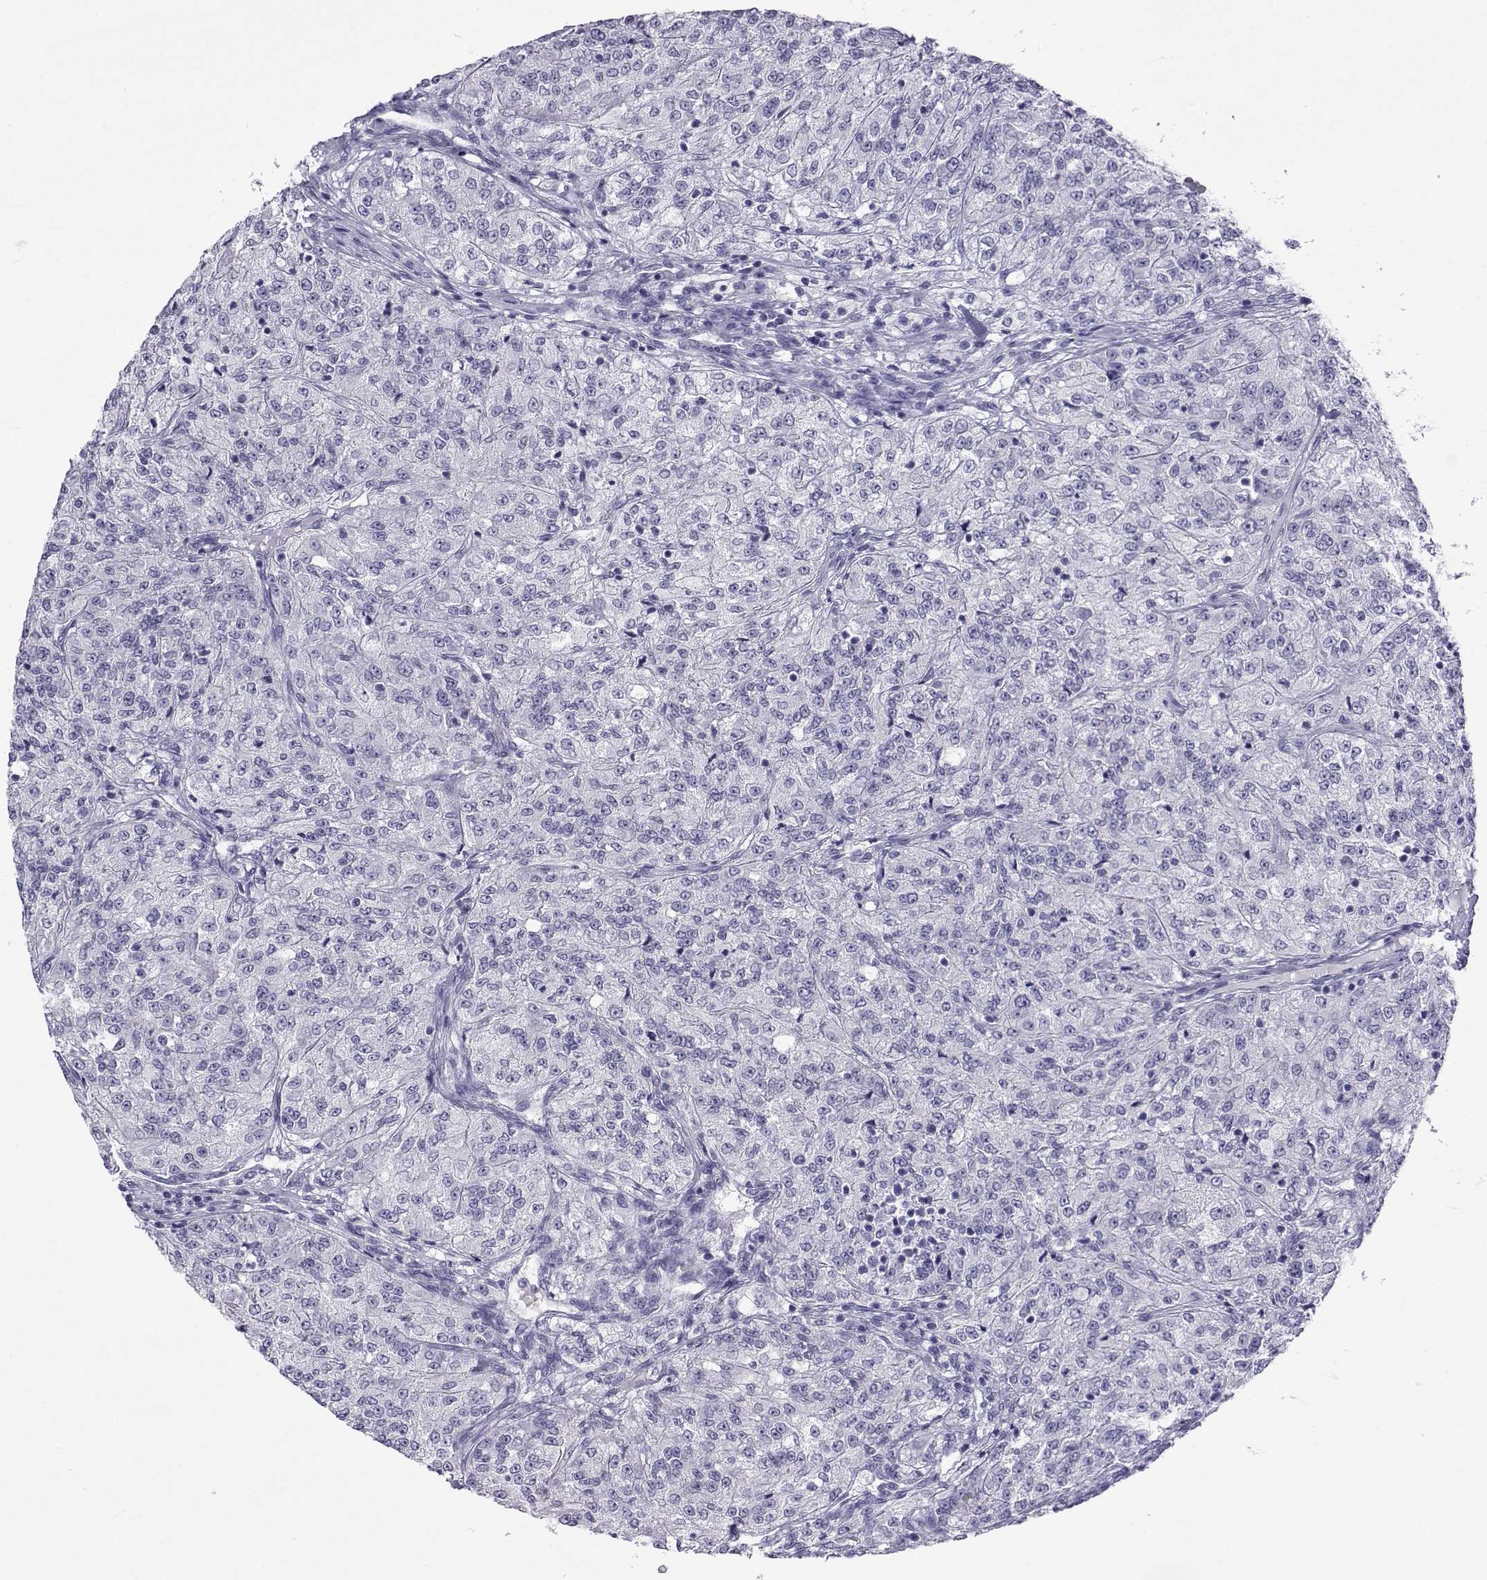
{"staining": {"intensity": "negative", "quantity": "none", "location": "none"}, "tissue": "renal cancer", "cell_type": "Tumor cells", "image_type": "cancer", "snomed": [{"axis": "morphology", "description": "Adenocarcinoma, NOS"}, {"axis": "topography", "description": "Kidney"}], "caption": "Renal cancer was stained to show a protein in brown. There is no significant expression in tumor cells.", "gene": "ACTL7A", "patient": {"sex": "female", "age": 63}}